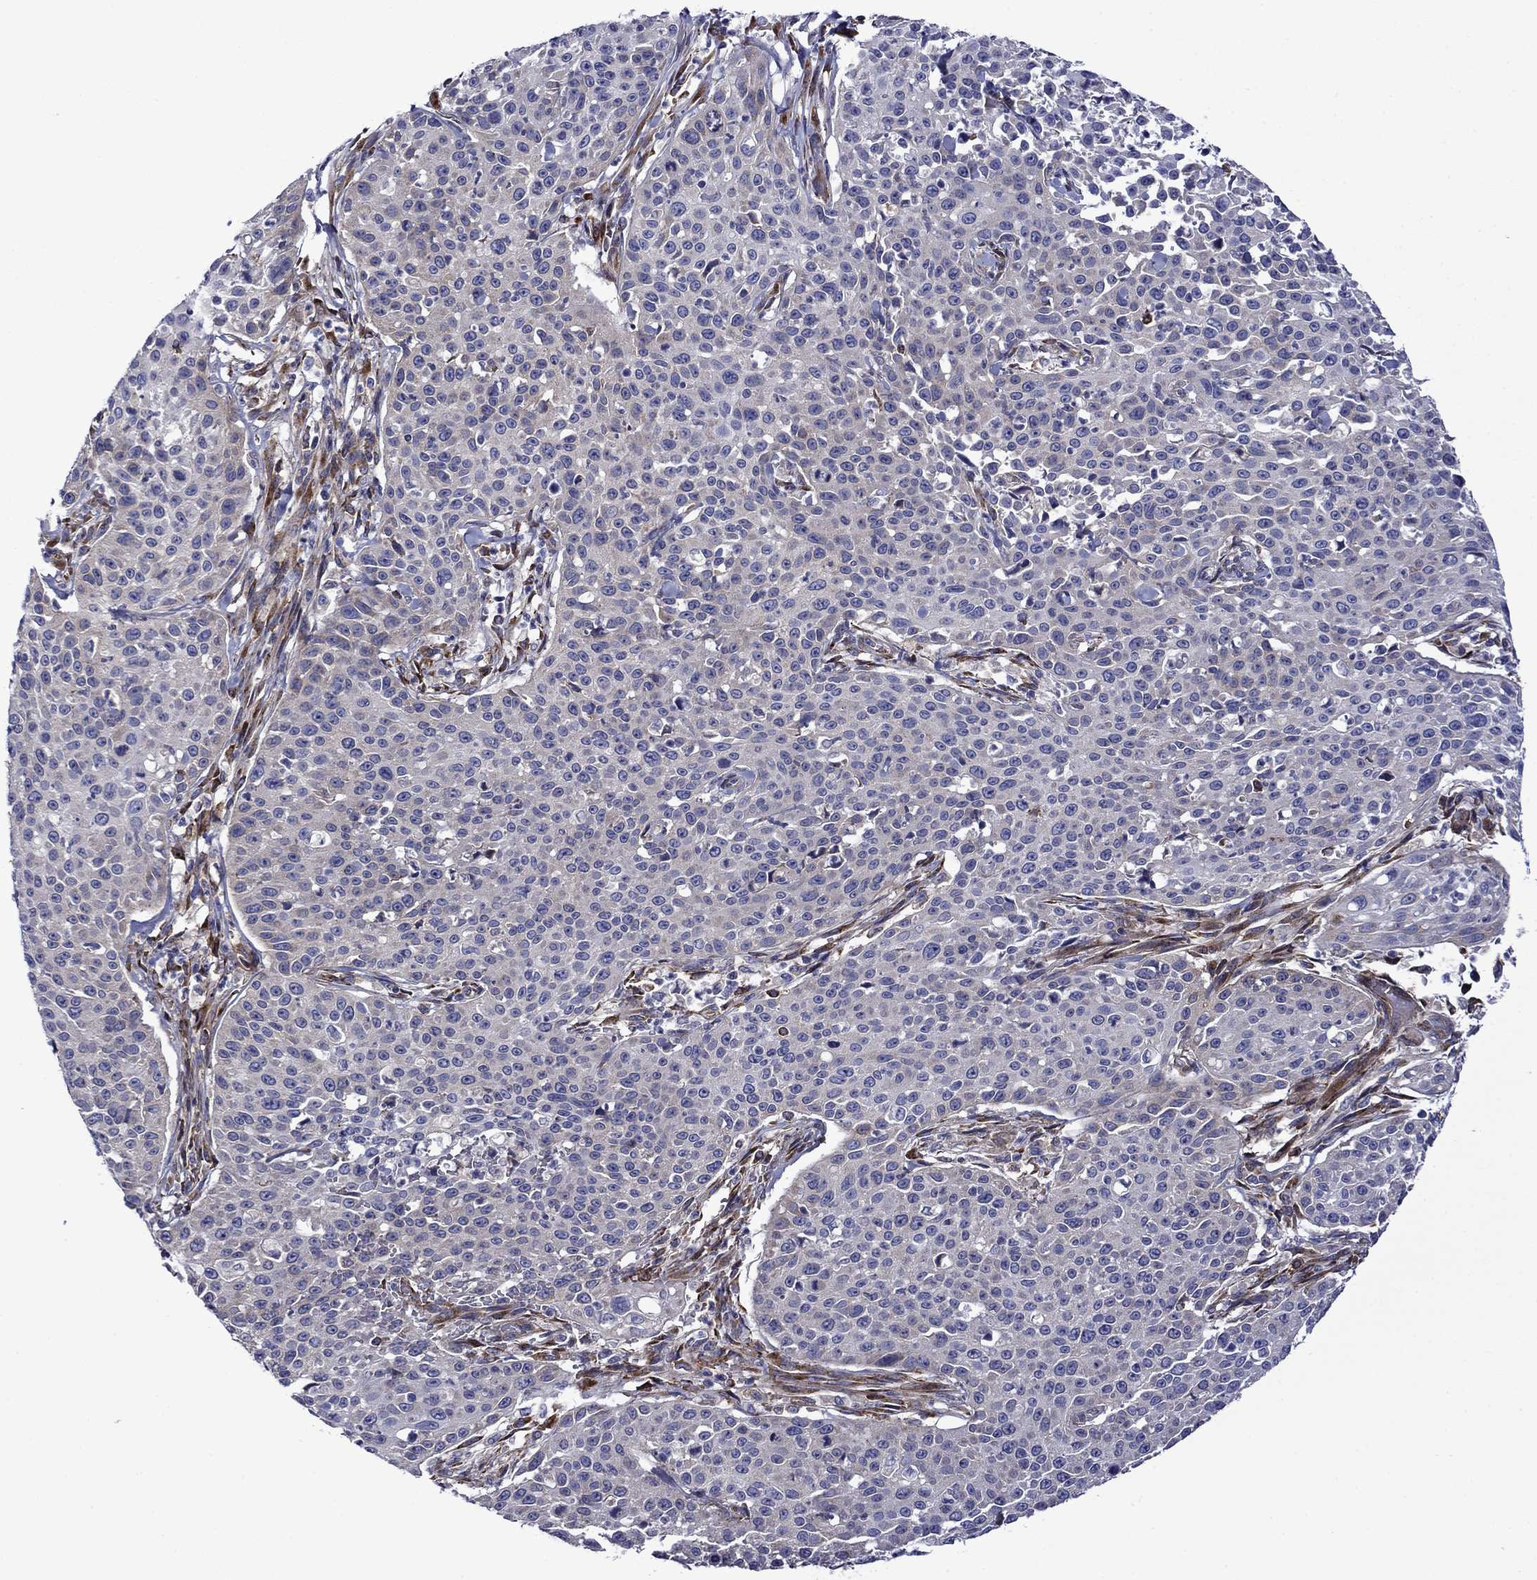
{"staining": {"intensity": "negative", "quantity": "none", "location": "none"}, "tissue": "cervical cancer", "cell_type": "Tumor cells", "image_type": "cancer", "snomed": [{"axis": "morphology", "description": "Squamous cell carcinoma, NOS"}, {"axis": "topography", "description": "Cervix"}], "caption": "Human cervical cancer (squamous cell carcinoma) stained for a protein using immunohistochemistry (IHC) shows no expression in tumor cells.", "gene": "HSPG2", "patient": {"sex": "female", "age": 26}}